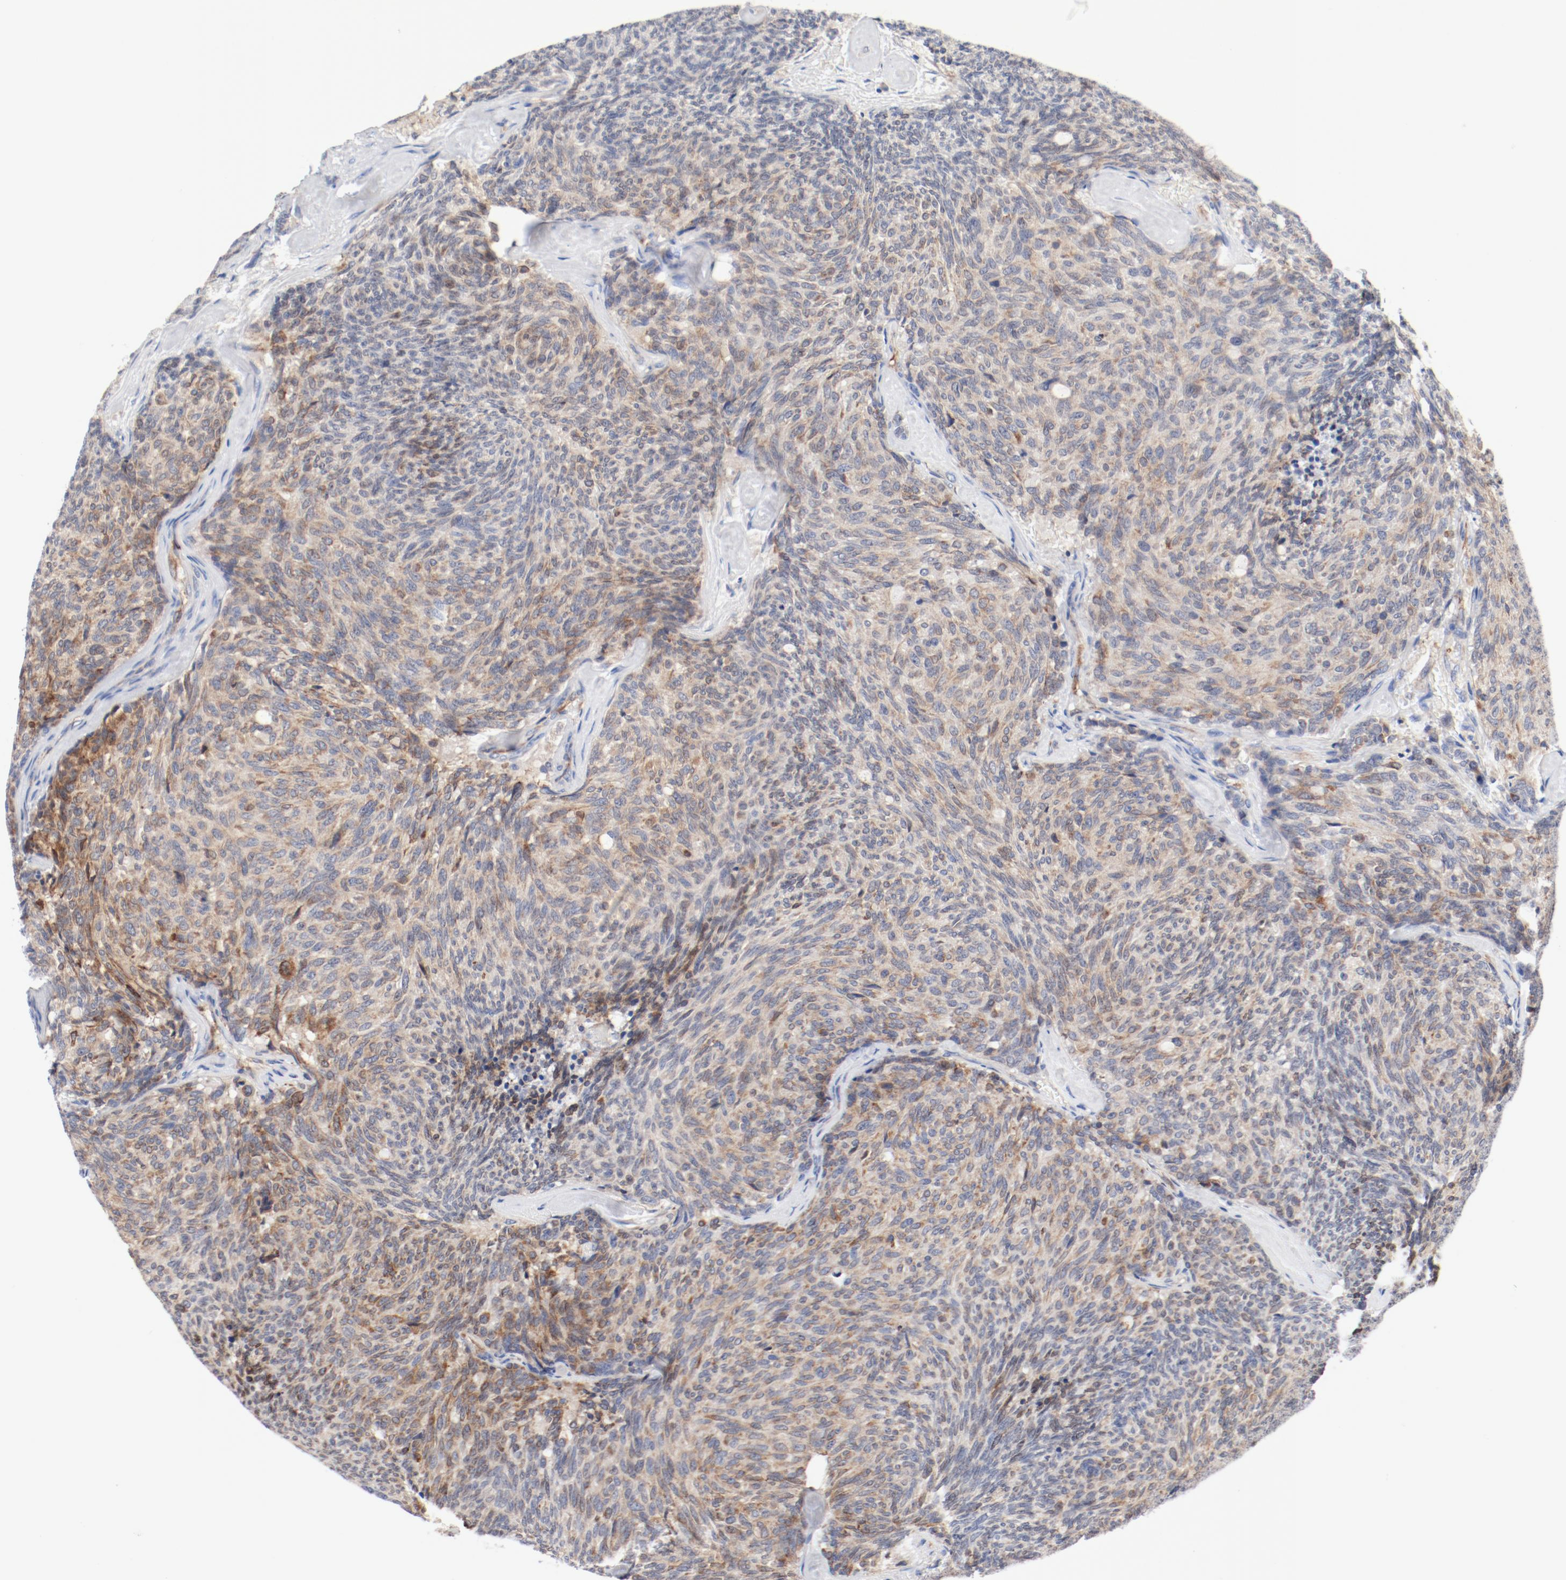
{"staining": {"intensity": "moderate", "quantity": ">75%", "location": "cytoplasmic/membranous"}, "tissue": "carcinoid", "cell_type": "Tumor cells", "image_type": "cancer", "snomed": [{"axis": "morphology", "description": "Carcinoid, malignant, NOS"}, {"axis": "topography", "description": "Pancreas"}], "caption": "Brown immunohistochemical staining in human carcinoid exhibits moderate cytoplasmic/membranous positivity in approximately >75% of tumor cells. The staining is performed using DAB brown chromogen to label protein expression. The nuclei are counter-stained blue using hematoxylin.", "gene": "PDPK1", "patient": {"sex": "female", "age": 54}}